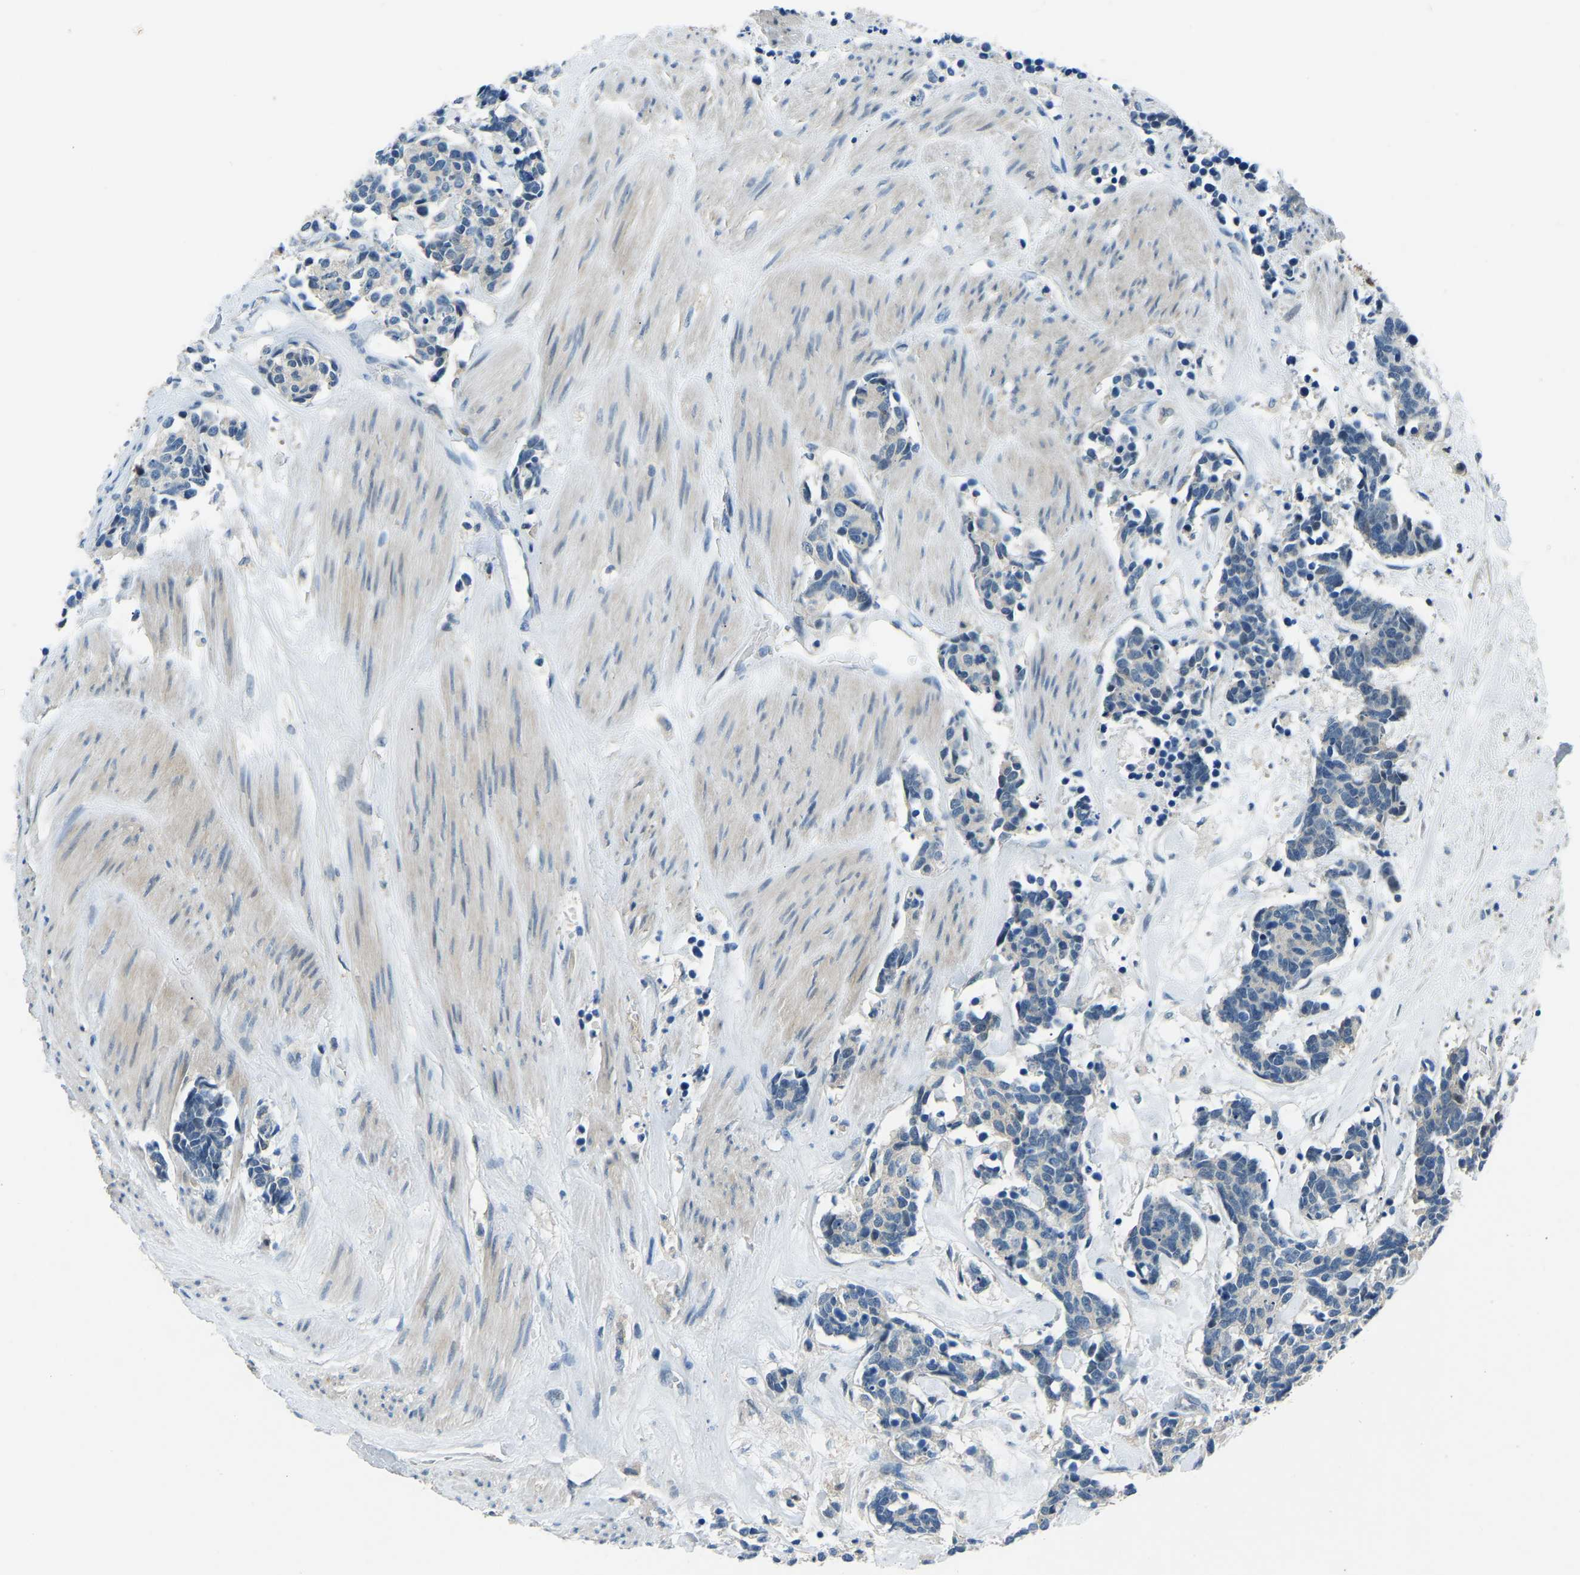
{"staining": {"intensity": "negative", "quantity": "none", "location": "none"}, "tissue": "carcinoid", "cell_type": "Tumor cells", "image_type": "cancer", "snomed": [{"axis": "morphology", "description": "Carcinoma, NOS"}, {"axis": "morphology", "description": "Carcinoid, malignant, NOS"}, {"axis": "topography", "description": "Urinary bladder"}], "caption": "Immunohistochemistry micrograph of neoplastic tissue: carcinoid stained with DAB (3,3'-diaminobenzidine) reveals no significant protein expression in tumor cells. (Brightfield microscopy of DAB IHC at high magnification).", "gene": "XIRP1", "patient": {"sex": "male", "age": 57}}